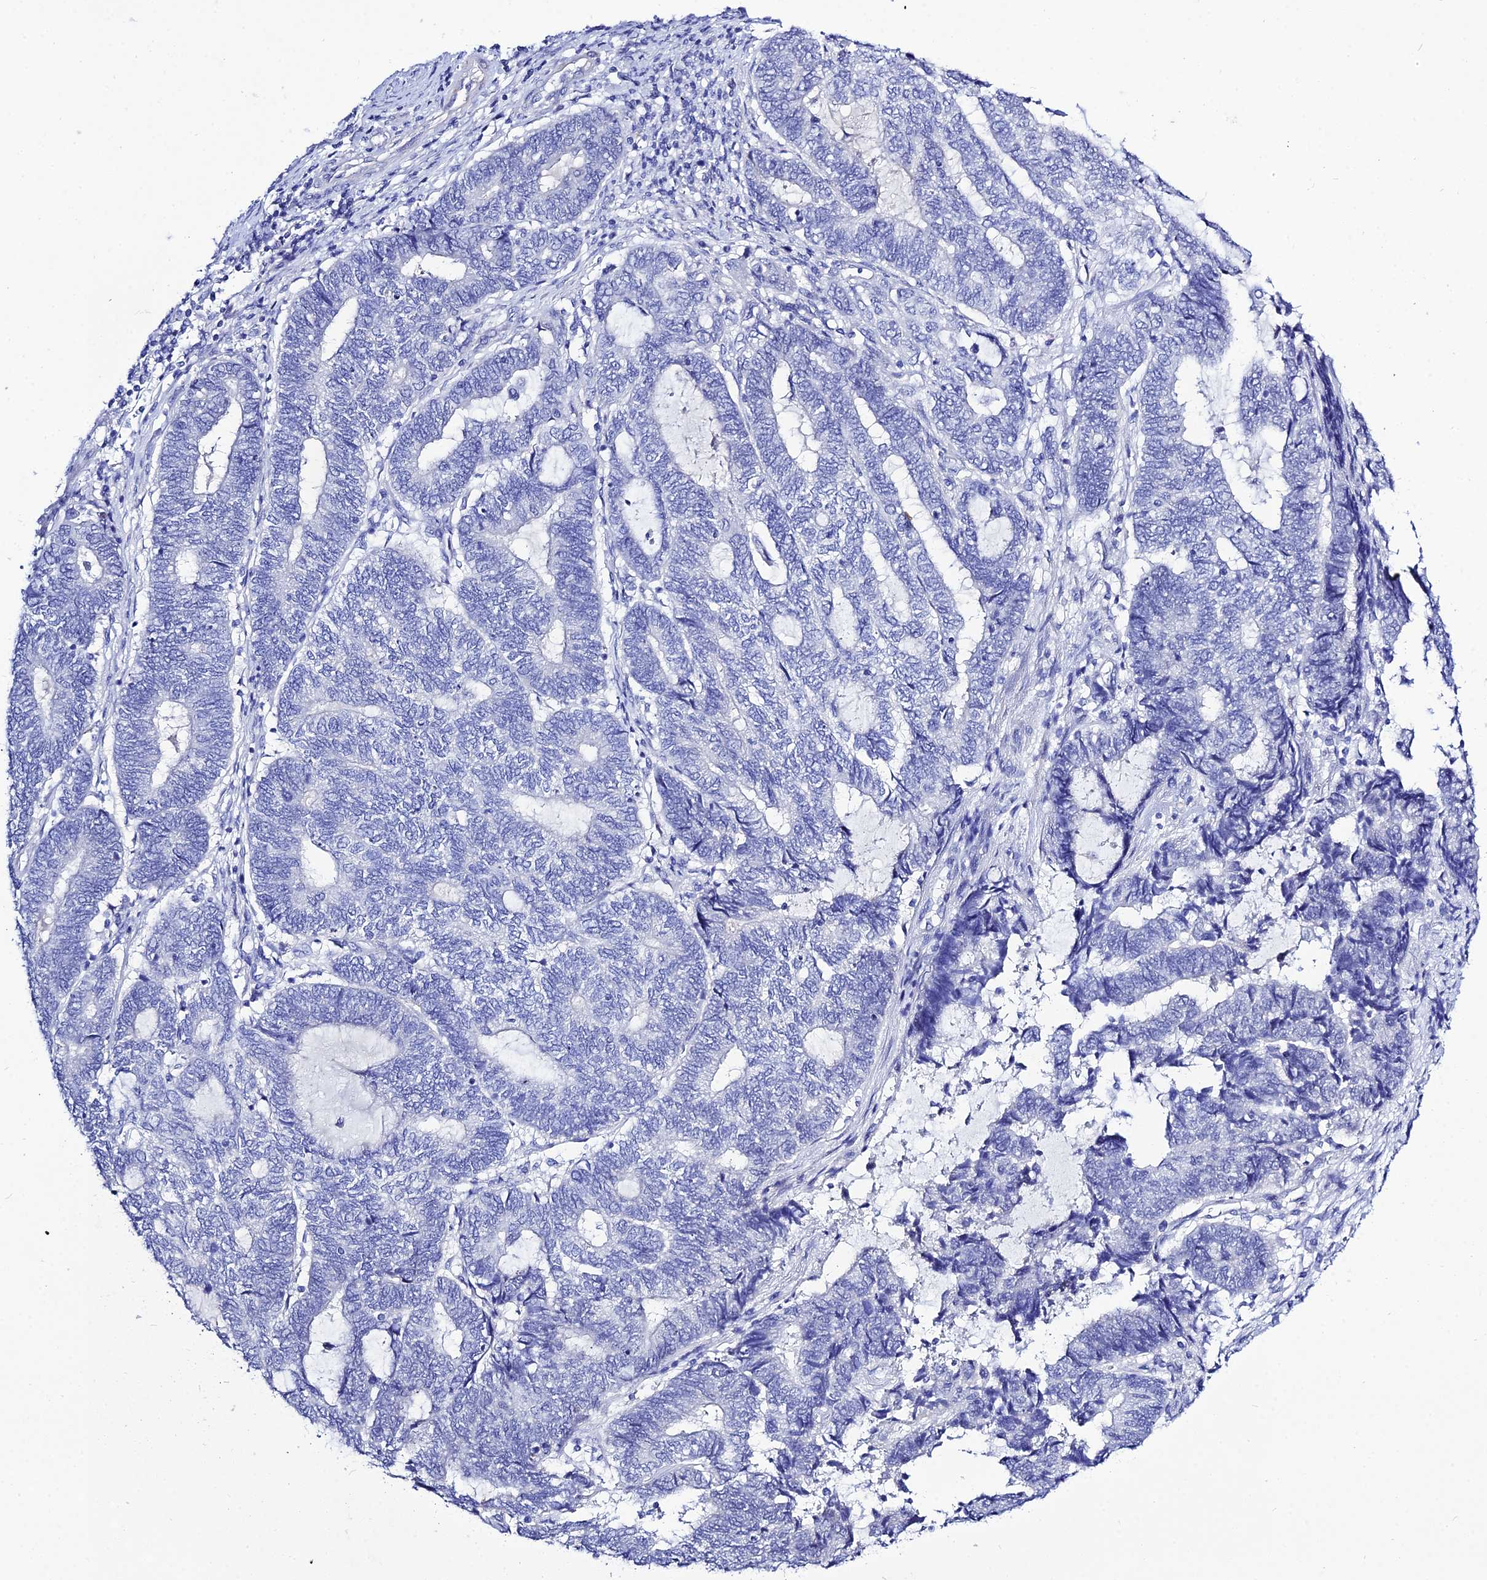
{"staining": {"intensity": "negative", "quantity": "none", "location": "none"}, "tissue": "endometrial cancer", "cell_type": "Tumor cells", "image_type": "cancer", "snomed": [{"axis": "morphology", "description": "Adenocarcinoma, NOS"}, {"axis": "topography", "description": "Uterus"}, {"axis": "topography", "description": "Endometrium"}], "caption": "This is an IHC photomicrograph of human endometrial adenocarcinoma. There is no staining in tumor cells.", "gene": "DEFB107A", "patient": {"sex": "female", "age": 70}}